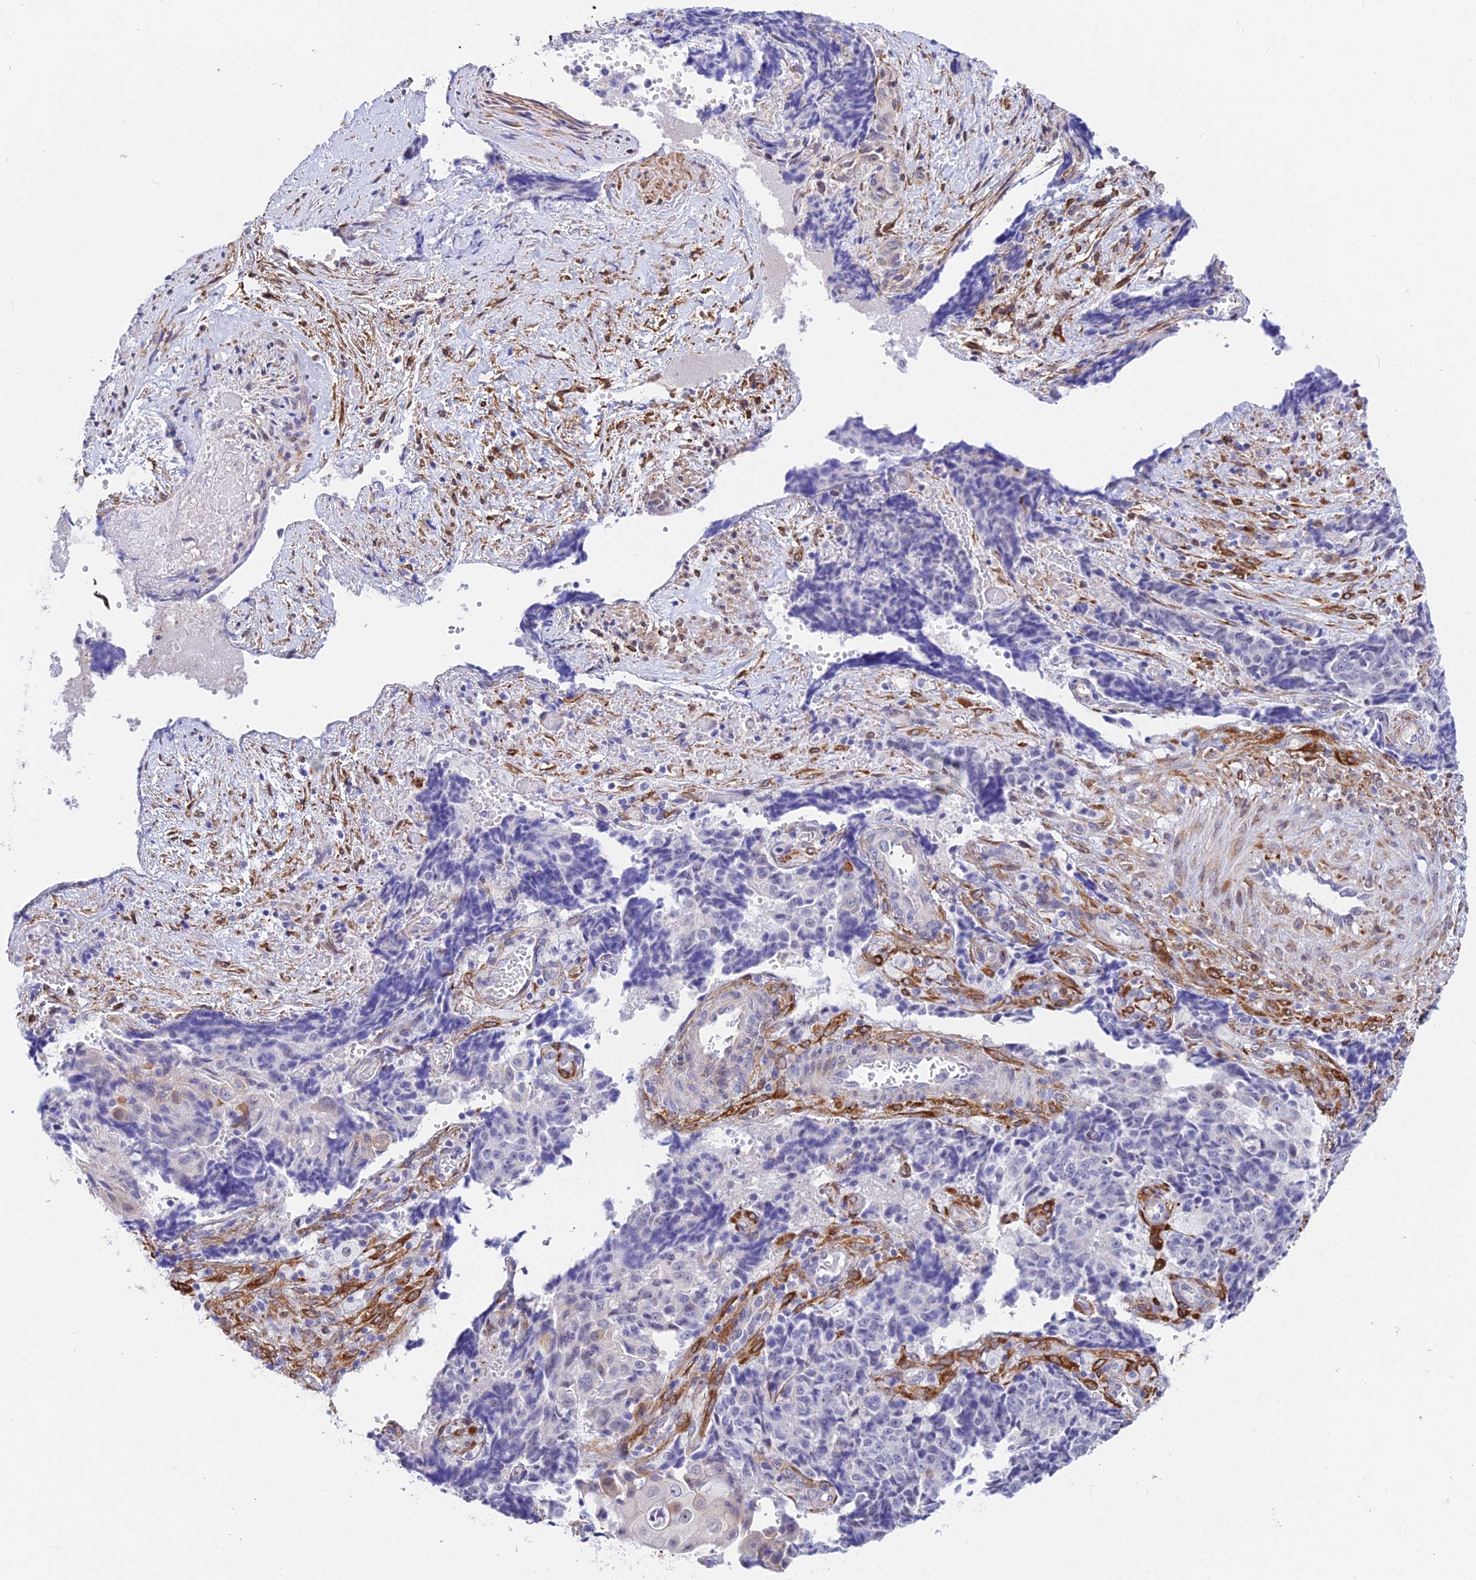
{"staining": {"intensity": "negative", "quantity": "none", "location": "none"}, "tissue": "ovarian cancer", "cell_type": "Tumor cells", "image_type": "cancer", "snomed": [{"axis": "morphology", "description": "Carcinoma, endometroid"}, {"axis": "topography", "description": "Ovary"}], "caption": "Tumor cells are negative for protein expression in human ovarian cancer (endometroid carcinoma).", "gene": "MXRA7", "patient": {"sex": "female", "age": 42}}